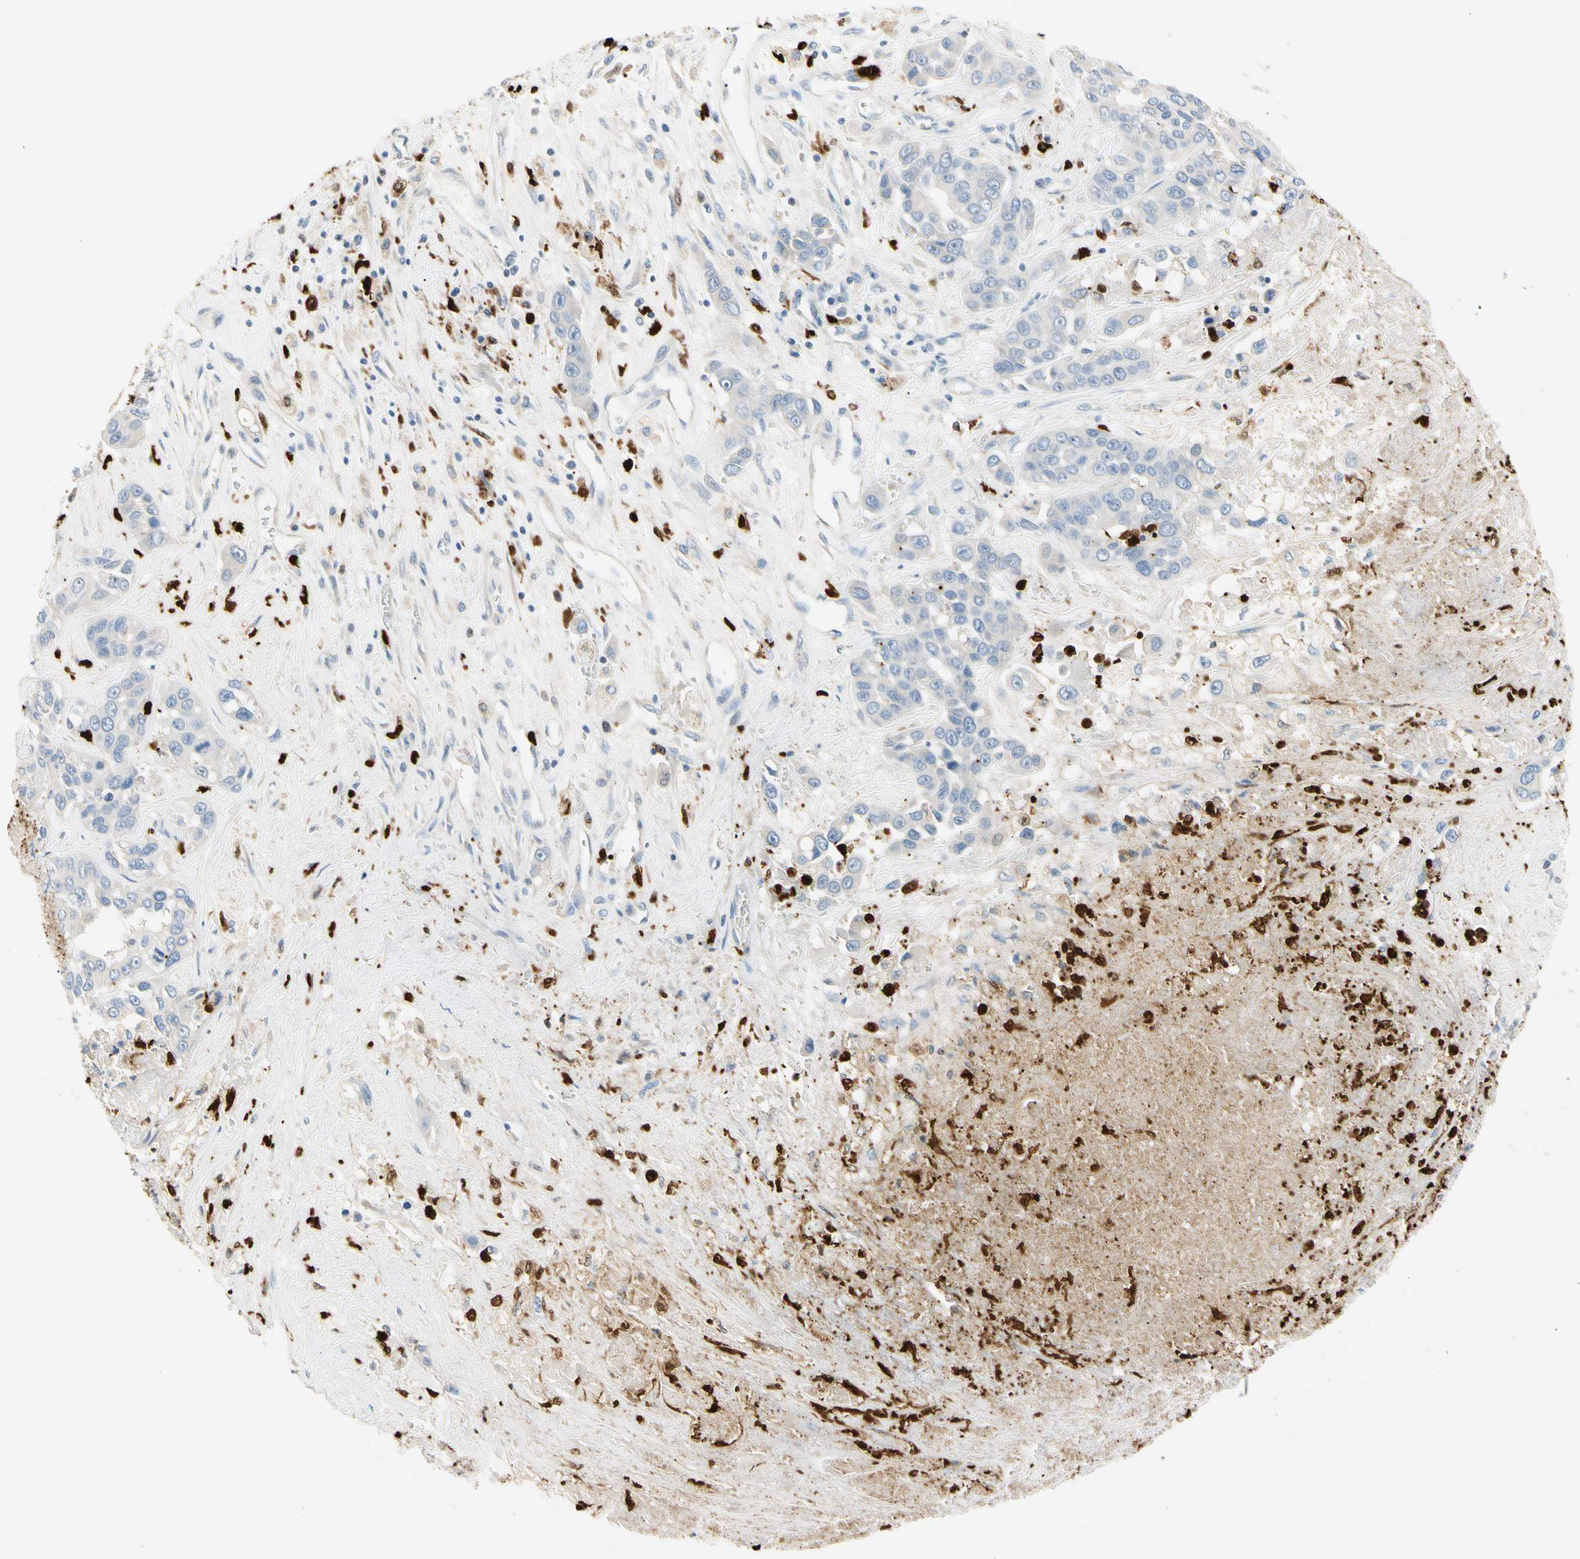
{"staining": {"intensity": "negative", "quantity": "none", "location": "none"}, "tissue": "liver cancer", "cell_type": "Tumor cells", "image_type": "cancer", "snomed": [{"axis": "morphology", "description": "Cholangiocarcinoma"}, {"axis": "topography", "description": "Liver"}], "caption": "DAB immunohistochemical staining of human liver cancer (cholangiocarcinoma) reveals no significant expression in tumor cells.", "gene": "TRAF5", "patient": {"sex": "female", "age": 52}}